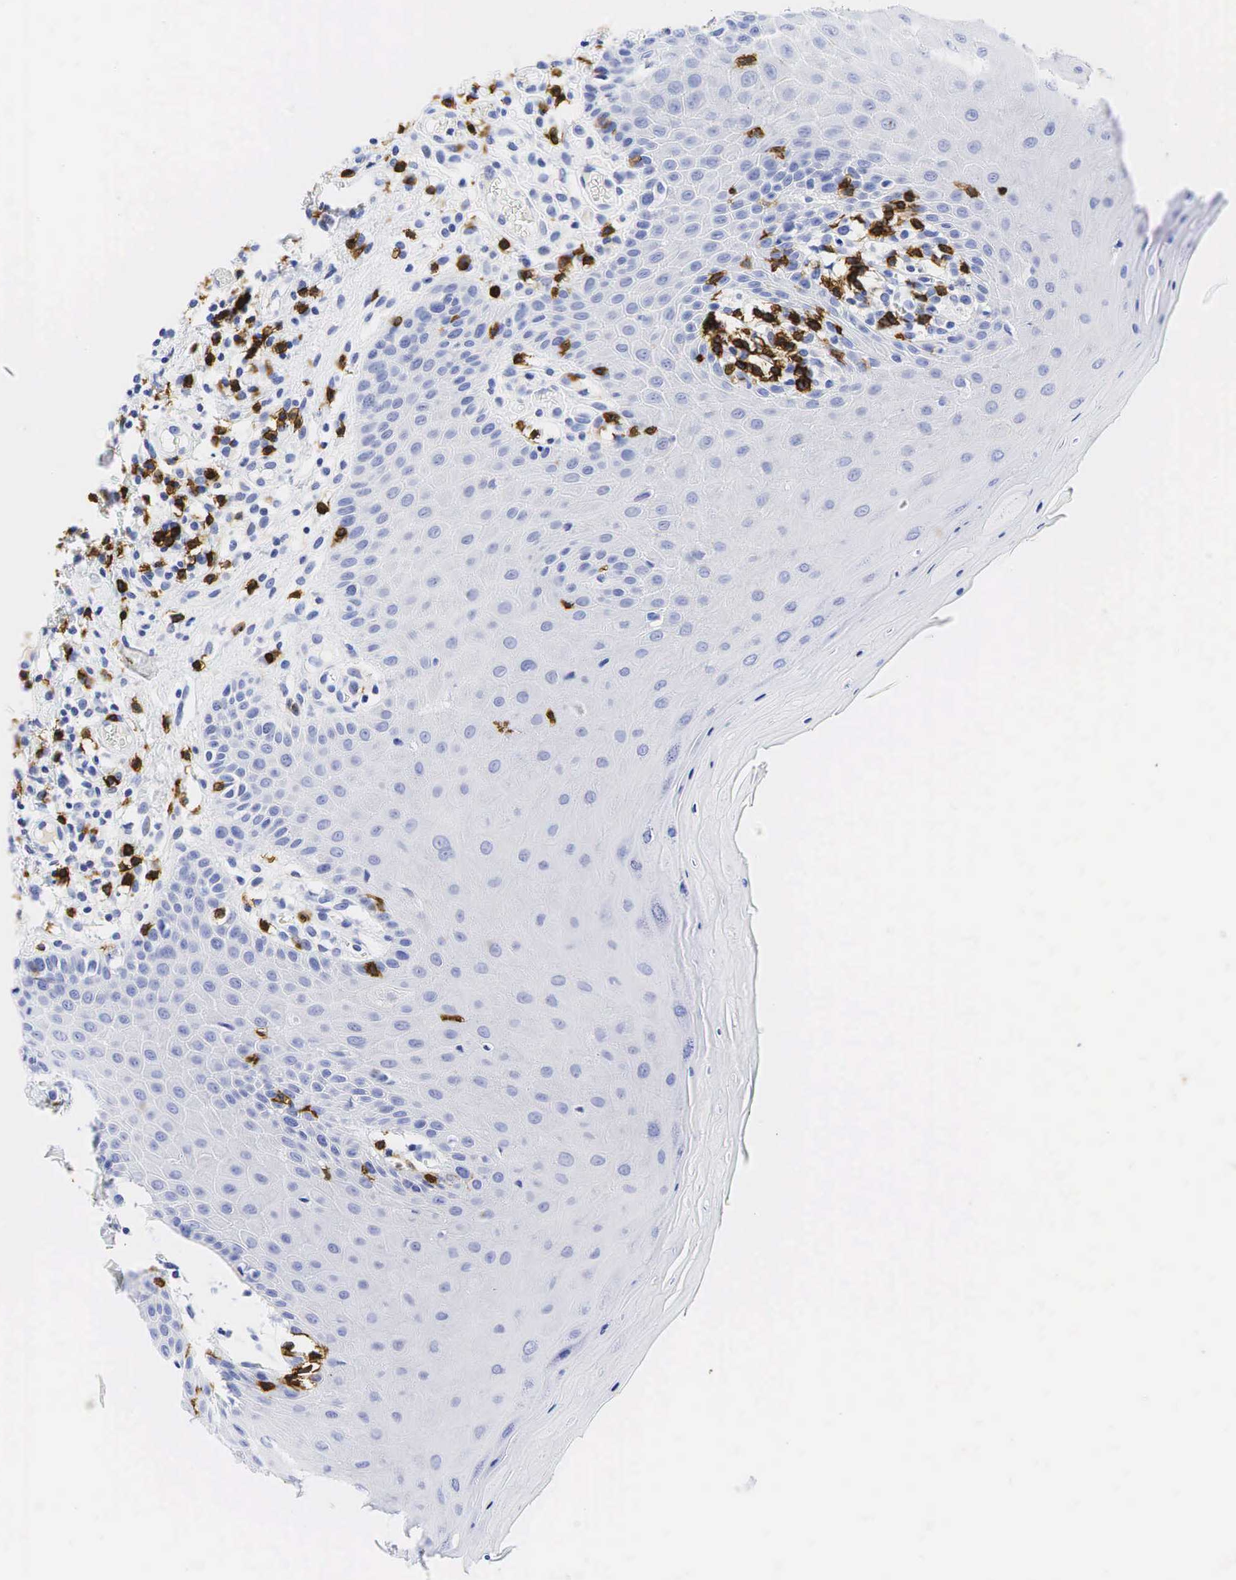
{"staining": {"intensity": "negative", "quantity": "none", "location": "none"}, "tissue": "oral mucosa", "cell_type": "Squamous epithelial cells", "image_type": "normal", "snomed": [{"axis": "morphology", "description": "Normal tissue, NOS"}, {"axis": "topography", "description": "Oral tissue"}], "caption": "A high-resolution histopathology image shows immunohistochemistry staining of benign oral mucosa, which reveals no significant positivity in squamous epithelial cells. The staining is performed using DAB brown chromogen with nuclei counter-stained in using hematoxylin.", "gene": "CD8A", "patient": {"sex": "female", "age": 56}}